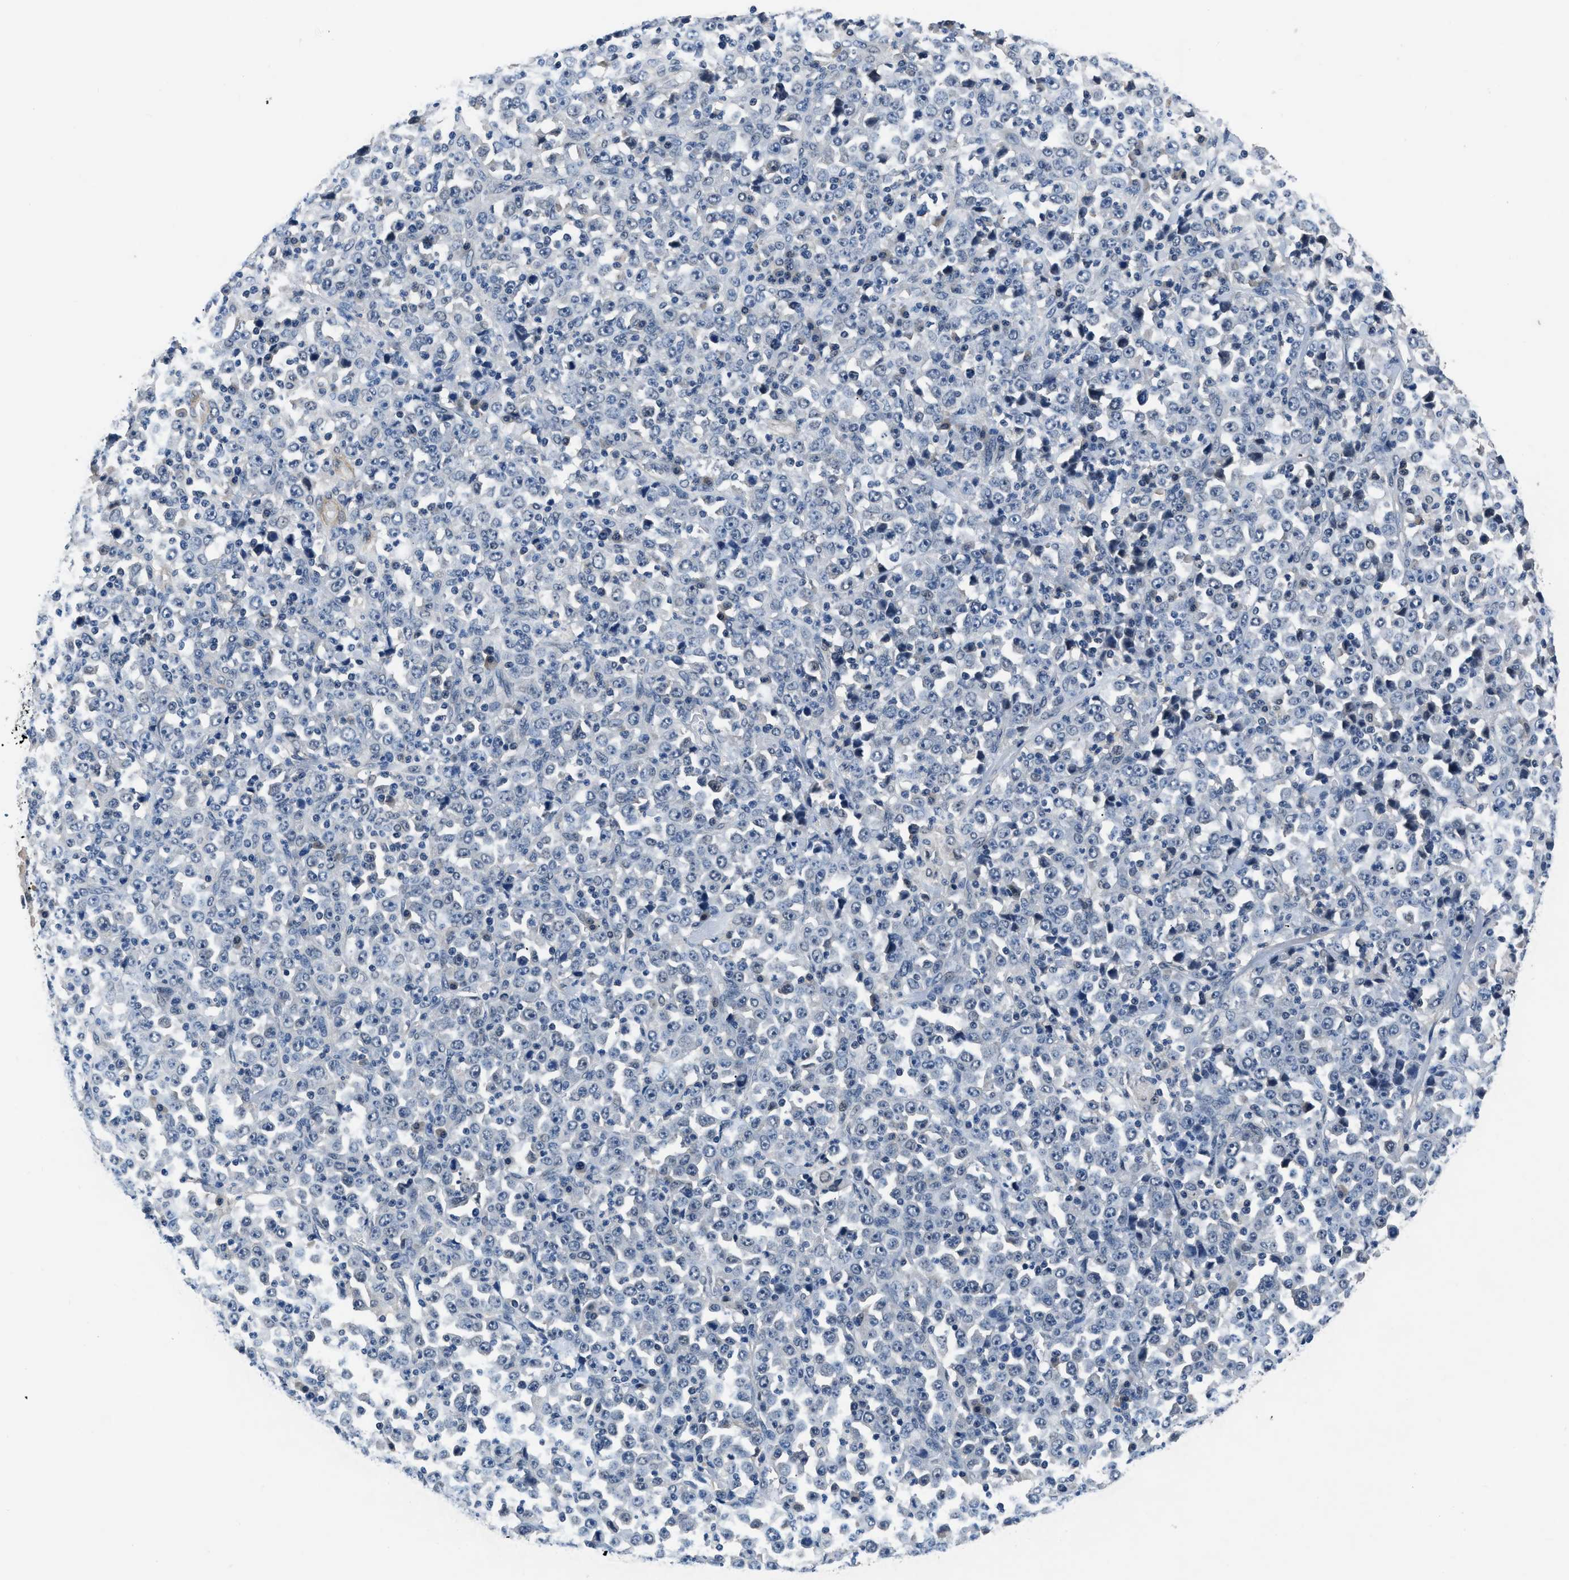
{"staining": {"intensity": "negative", "quantity": "none", "location": "none"}, "tissue": "stomach cancer", "cell_type": "Tumor cells", "image_type": "cancer", "snomed": [{"axis": "morphology", "description": "Normal tissue, NOS"}, {"axis": "morphology", "description": "Adenocarcinoma, NOS"}, {"axis": "topography", "description": "Stomach, upper"}, {"axis": "topography", "description": "Stomach"}], "caption": "Immunohistochemistry (IHC) of human stomach adenocarcinoma displays no expression in tumor cells. The staining is performed using DAB (3,3'-diaminobenzidine) brown chromogen with nuclei counter-stained in using hematoxylin.", "gene": "LANCL2", "patient": {"sex": "male", "age": 59}}